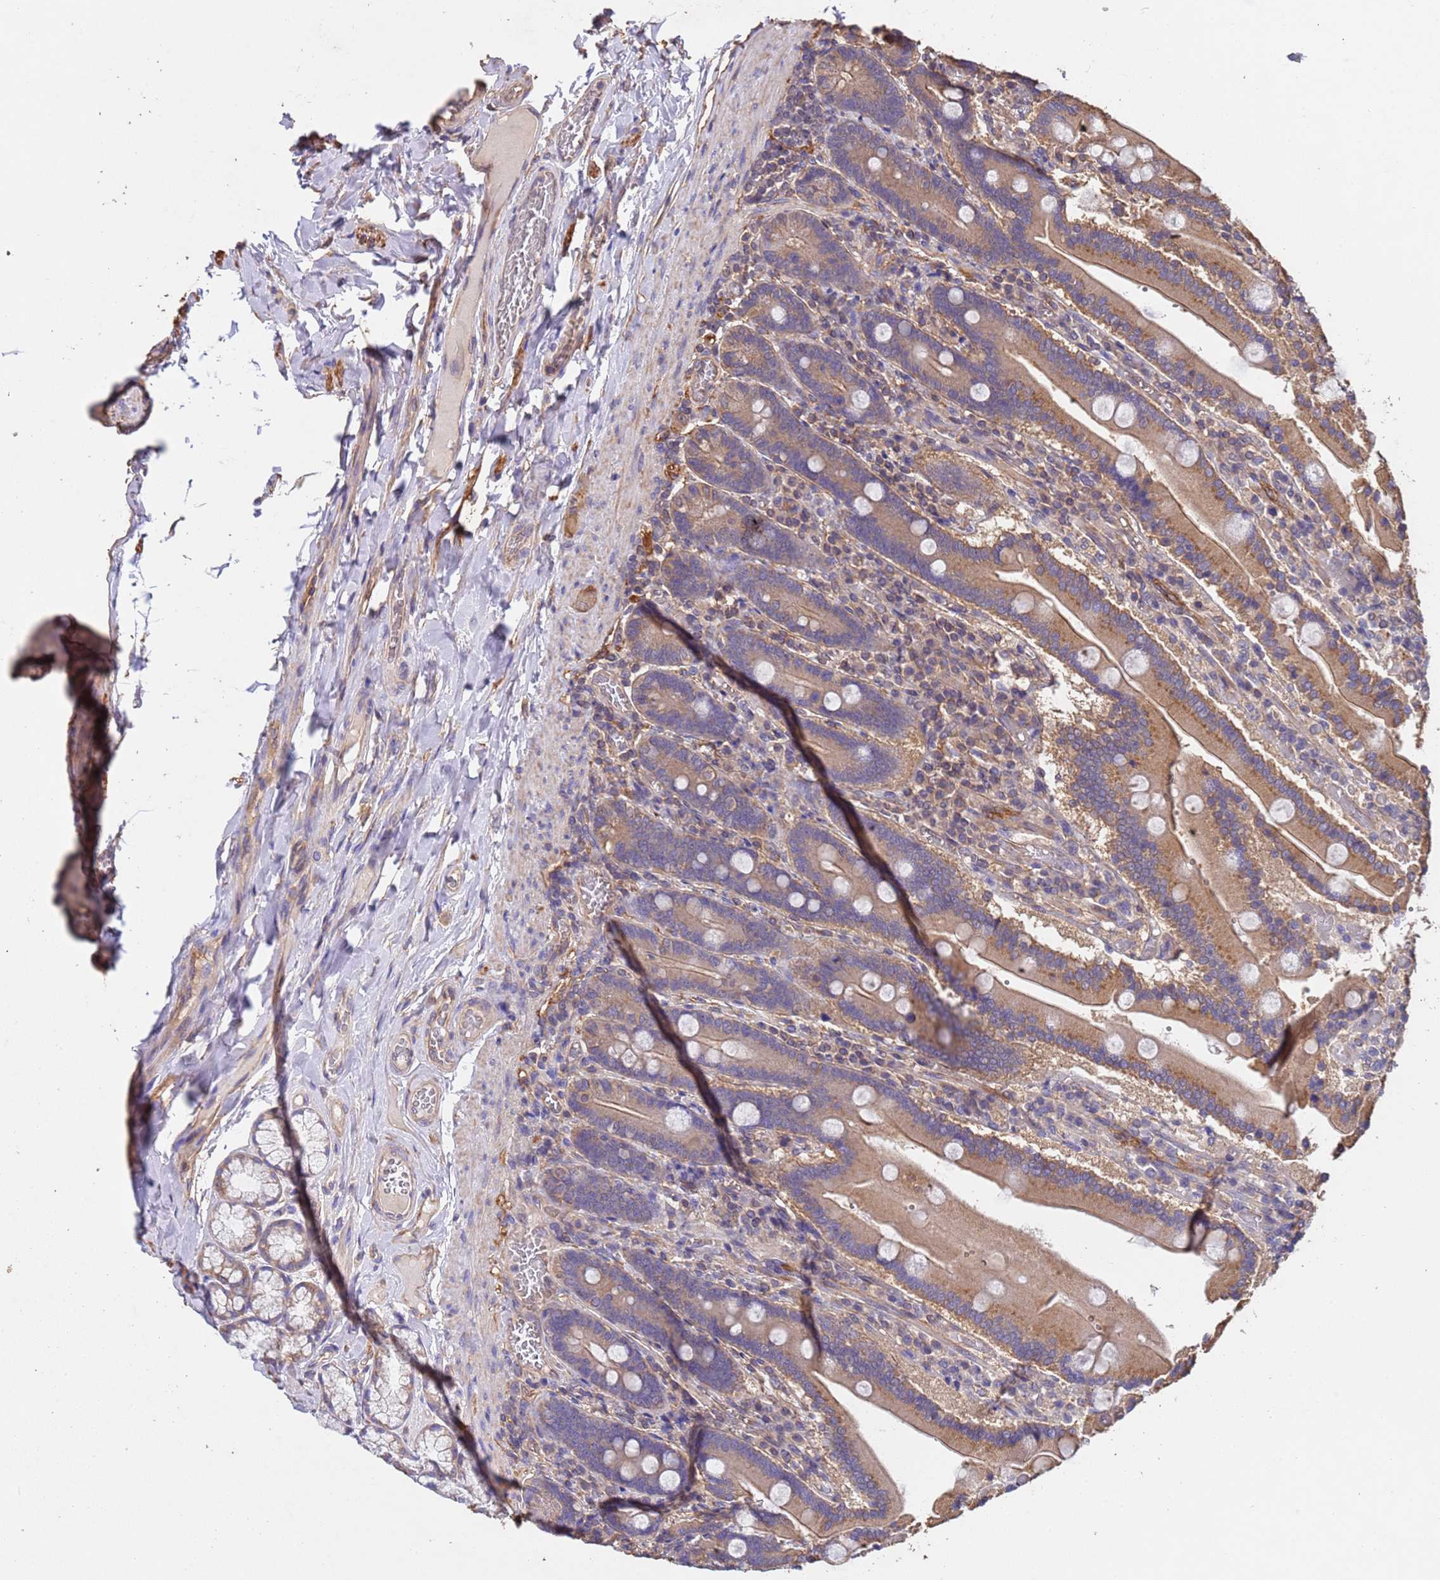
{"staining": {"intensity": "moderate", "quantity": ">75%", "location": "cytoplasmic/membranous"}, "tissue": "duodenum", "cell_type": "Glandular cells", "image_type": "normal", "snomed": [{"axis": "morphology", "description": "Normal tissue, NOS"}, {"axis": "topography", "description": "Duodenum"}], "caption": "Glandular cells display medium levels of moderate cytoplasmic/membranous staining in about >75% of cells in unremarkable human duodenum.", "gene": "MTX3", "patient": {"sex": "female", "age": 62}}